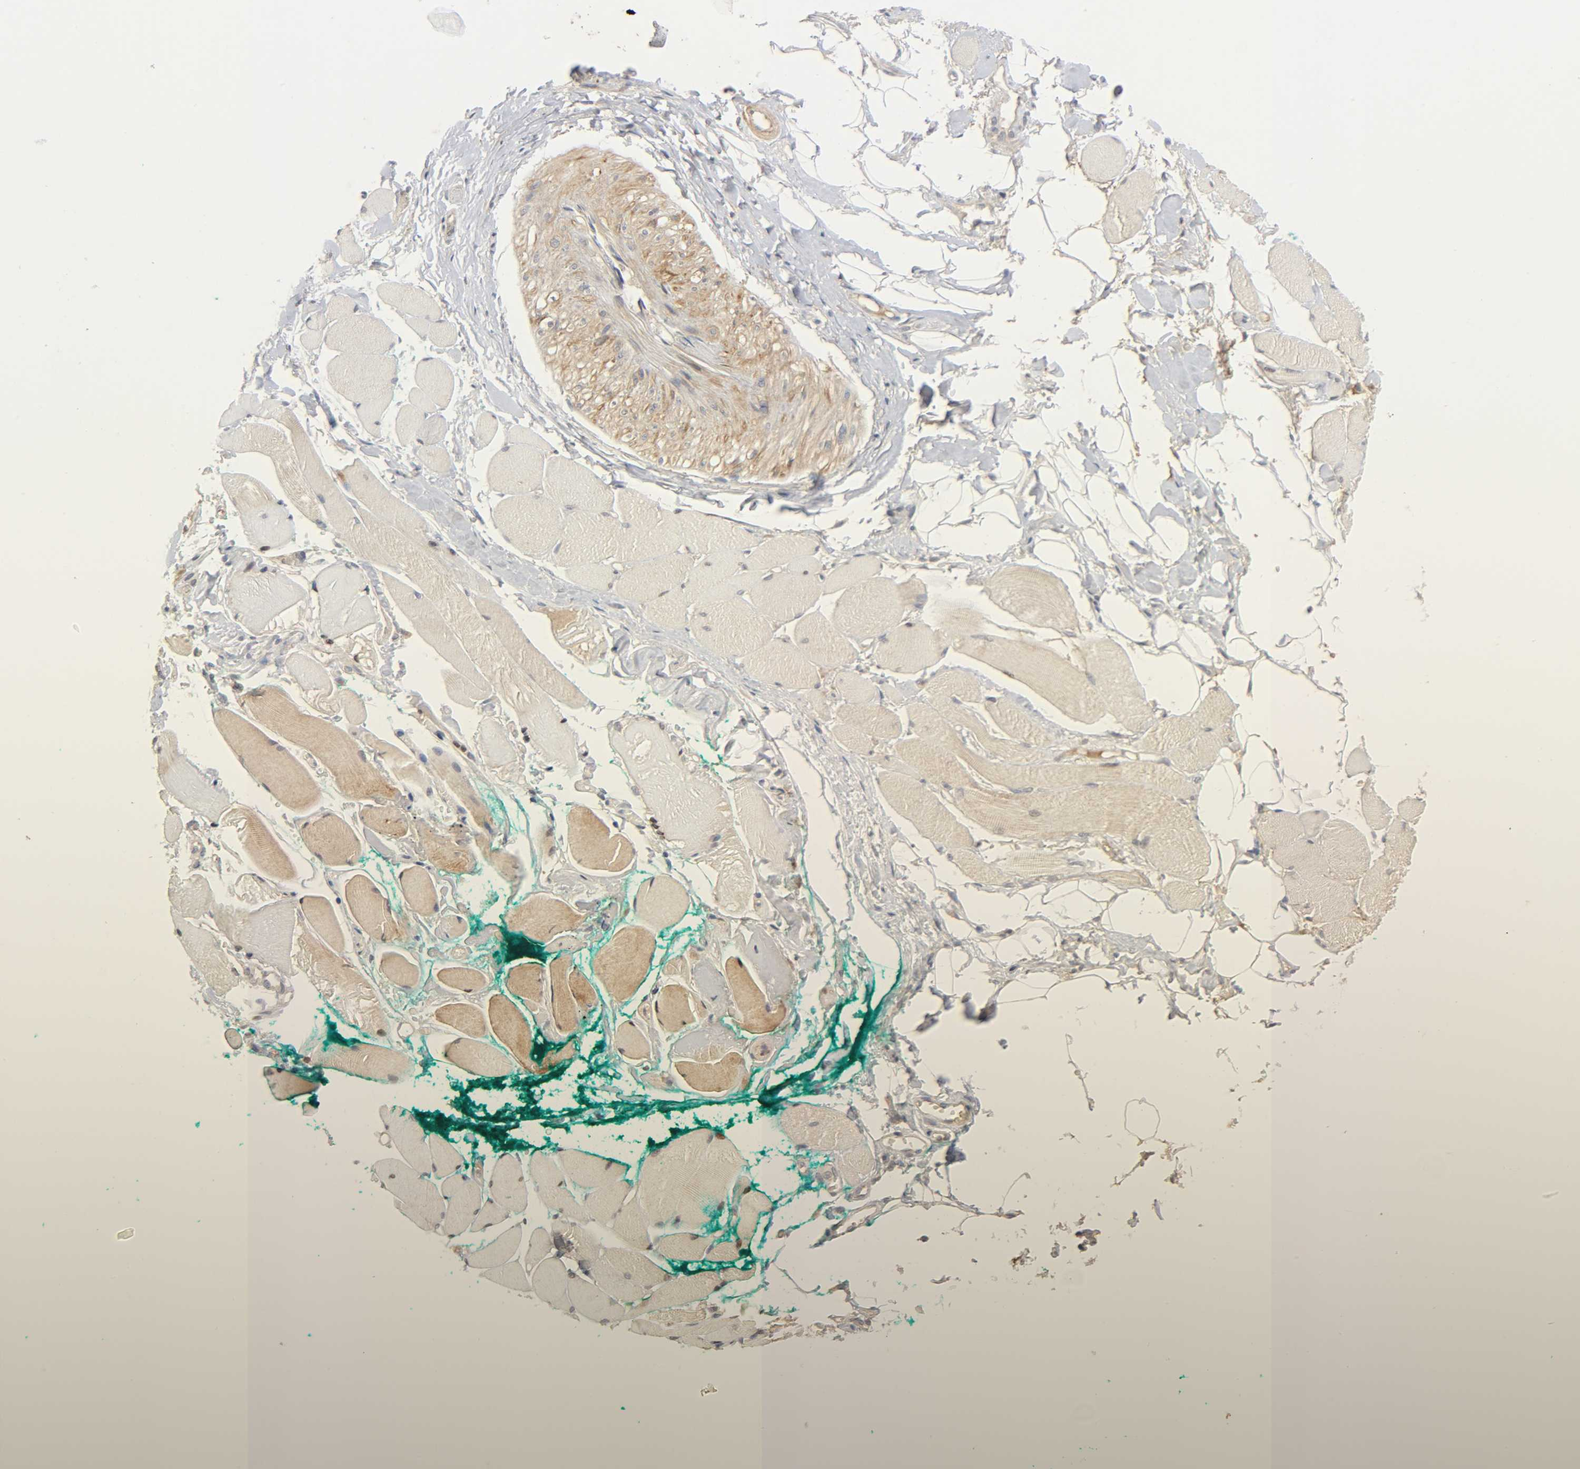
{"staining": {"intensity": "weak", "quantity": "25%-75%", "location": "cytoplasmic/membranous"}, "tissue": "skeletal muscle", "cell_type": "Myocytes", "image_type": "normal", "snomed": [{"axis": "morphology", "description": "Normal tissue, NOS"}, {"axis": "topography", "description": "Skeletal muscle"}, {"axis": "topography", "description": "Peripheral nerve tissue"}], "caption": "The micrograph displays staining of unremarkable skeletal muscle, revealing weak cytoplasmic/membranous protein expression (brown color) within myocytes. (DAB IHC with brightfield microscopy, high magnification).", "gene": "CPB2", "patient": {"sex": "female", "age": 84}}